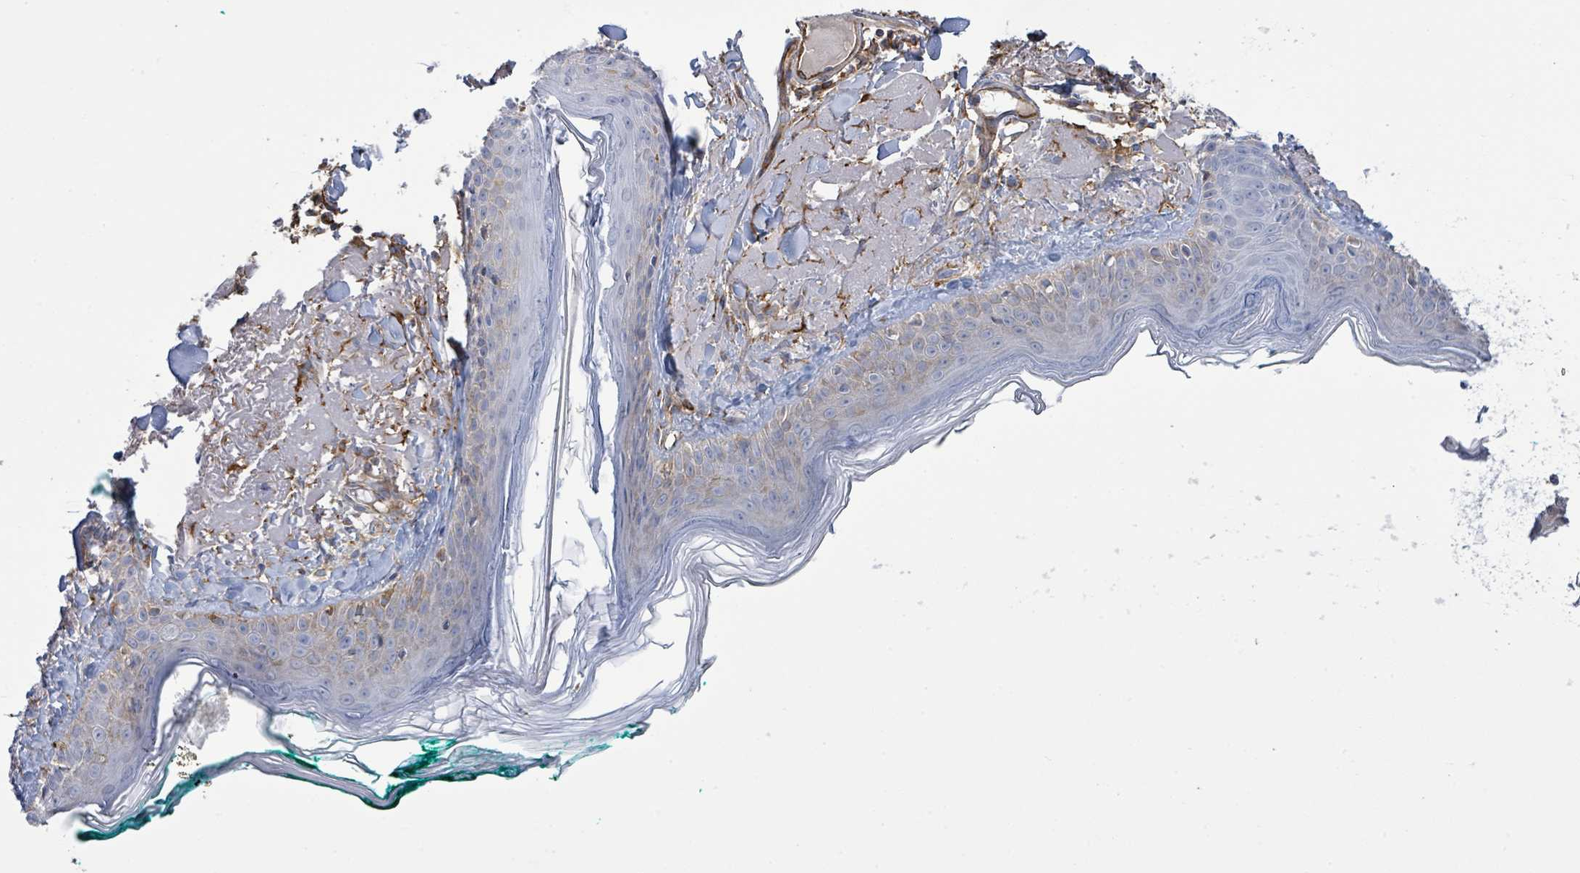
{"staining": {"intensity": "negative", "quantity": "none", "location": "none"}, "tissue": "skin", "cell_type": "Fibroblasts", "image_type": "normal", "snomed": [{"axis": "morphology", "description": "Normal tissue, NOS"}, {"axis": "morphology", "description": "Malignant melanoma, NOS"}, {"axis": "topography", "description": "Skin"}], "caption": "The IHC photomicrograph has no significant expression in fibroblasts of skin. The staining is performed using DAB (3,3'-diaminobenzidine) brown chromogen with nuclei counter-stained in using hematoxylin.", "gene": "EGFL7", "patient": {"sex": "male", "age": 80}}